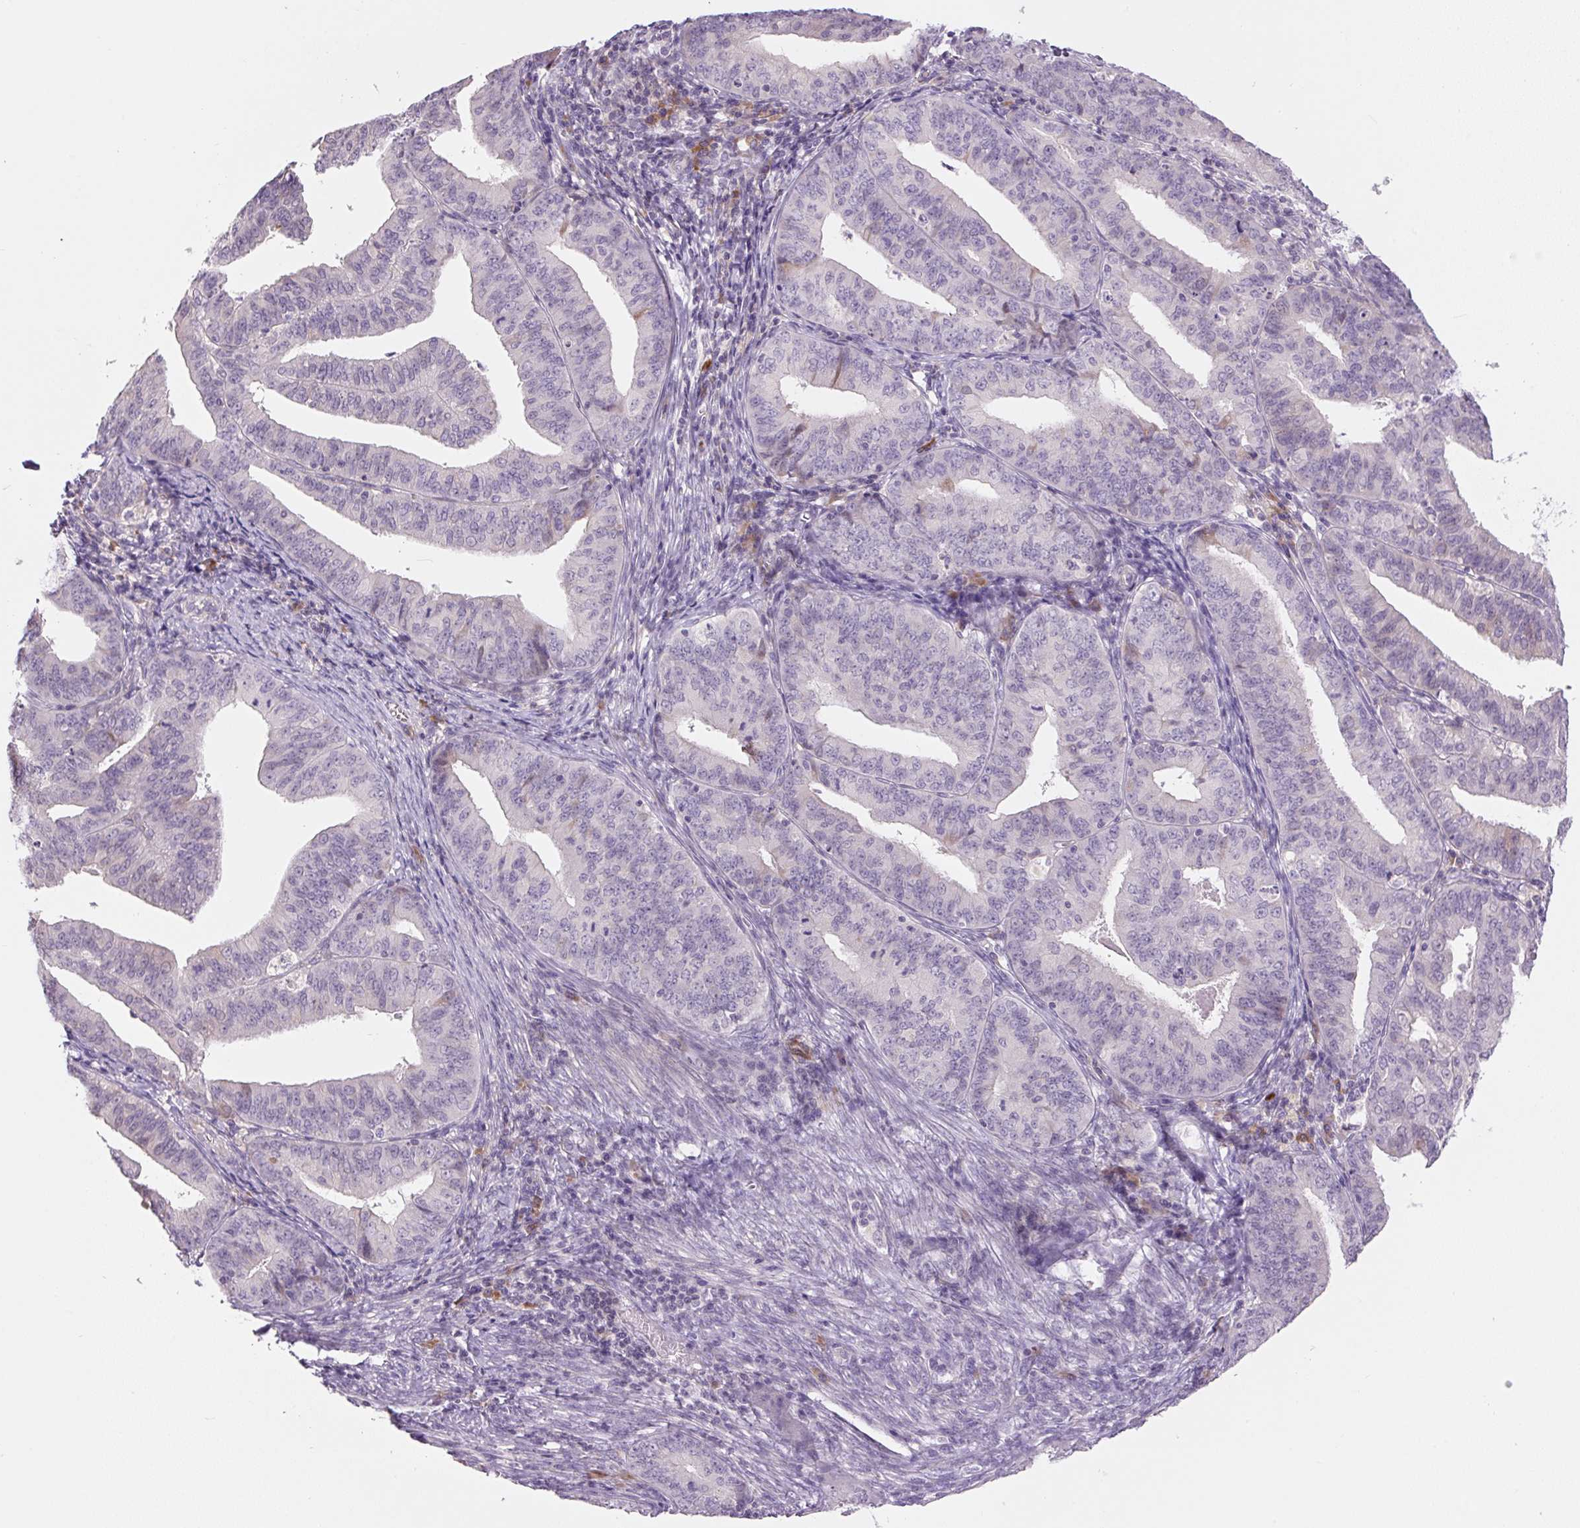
{"staining": {"intensity": "negative", "quantity": "none", "location": "none"}, "tissue": "endometrial cancer", "cell_type": "Tumor cells", "image_type": "cancer", "snomed": [{"axis": "morphology", "description": "Adenocarcinoma, NOS"}, {"axis": "topography", "description": "Endometrium"}], "caption": "Immunohistochemical staining of human endometrial adenocarcinoma exhibits no significant staining in tumor cells.", "gene": "TMEM100", "patient": {"sex": "female", "age": 73}}